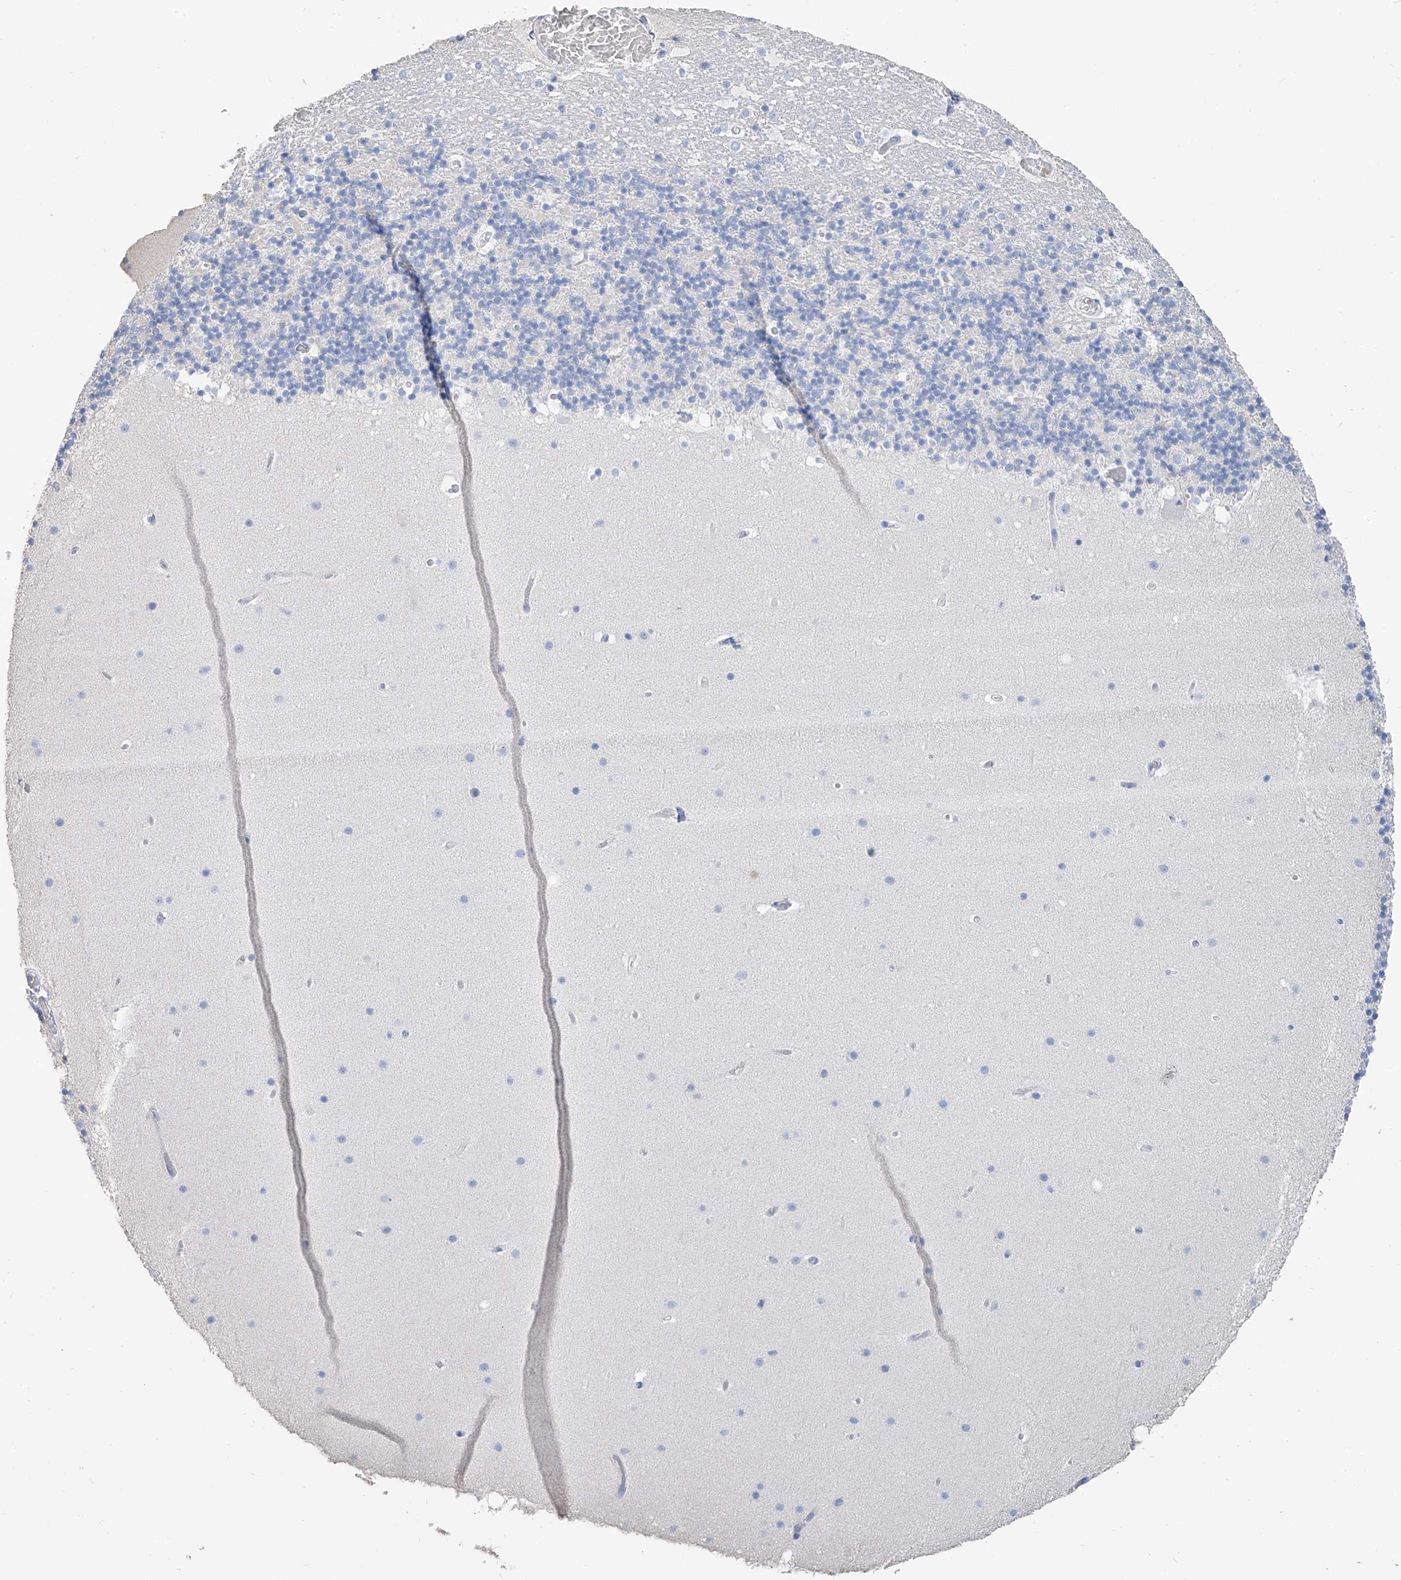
{"staining": {"intensity": "negative", "quantity": "none", "location": "none"}, "tissue": "cerebellum", "cell_type": "Cells in granular layer", "image_type": "normal", "snomed": [{"axis": "morphology", "description": "Normal tissue, NOS"}, {"axis": "topography", "description": "Cerebellum"}], "caption": "Human cerebellum stained for a protein using immunohistochemistry (IHC) demonstrates no staining in cells in granular layer.", "gene": "PAFAH1B3", "patient": {"sex": "male", "age": 57}}